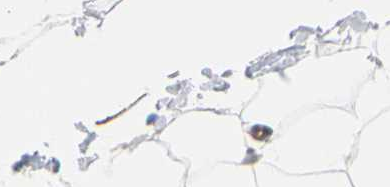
{"staining": {"intensity": "negative", "quantity": "none", "location": "none"}, "tissue": "adipose tissue", "cell_type": "Adipocytes", "image_type": "normal", "snomed": [{"axis": "morphology", "description": "Normal tissue, NOS"}, {"axis": "topography", "description": "Breast"}, {"axis": "topography", "description": "Adipose tissue"}], "caption": "Adipocytes are negative for brown protein staining in unremarkable adipose tissue. (Stains: DAB IHC with hematoxylin counter stain, Microscopy: brightfield microscopy at high magnification).", "gene": "UBE2I", "patient": {"sex": "female", "age": 25}}